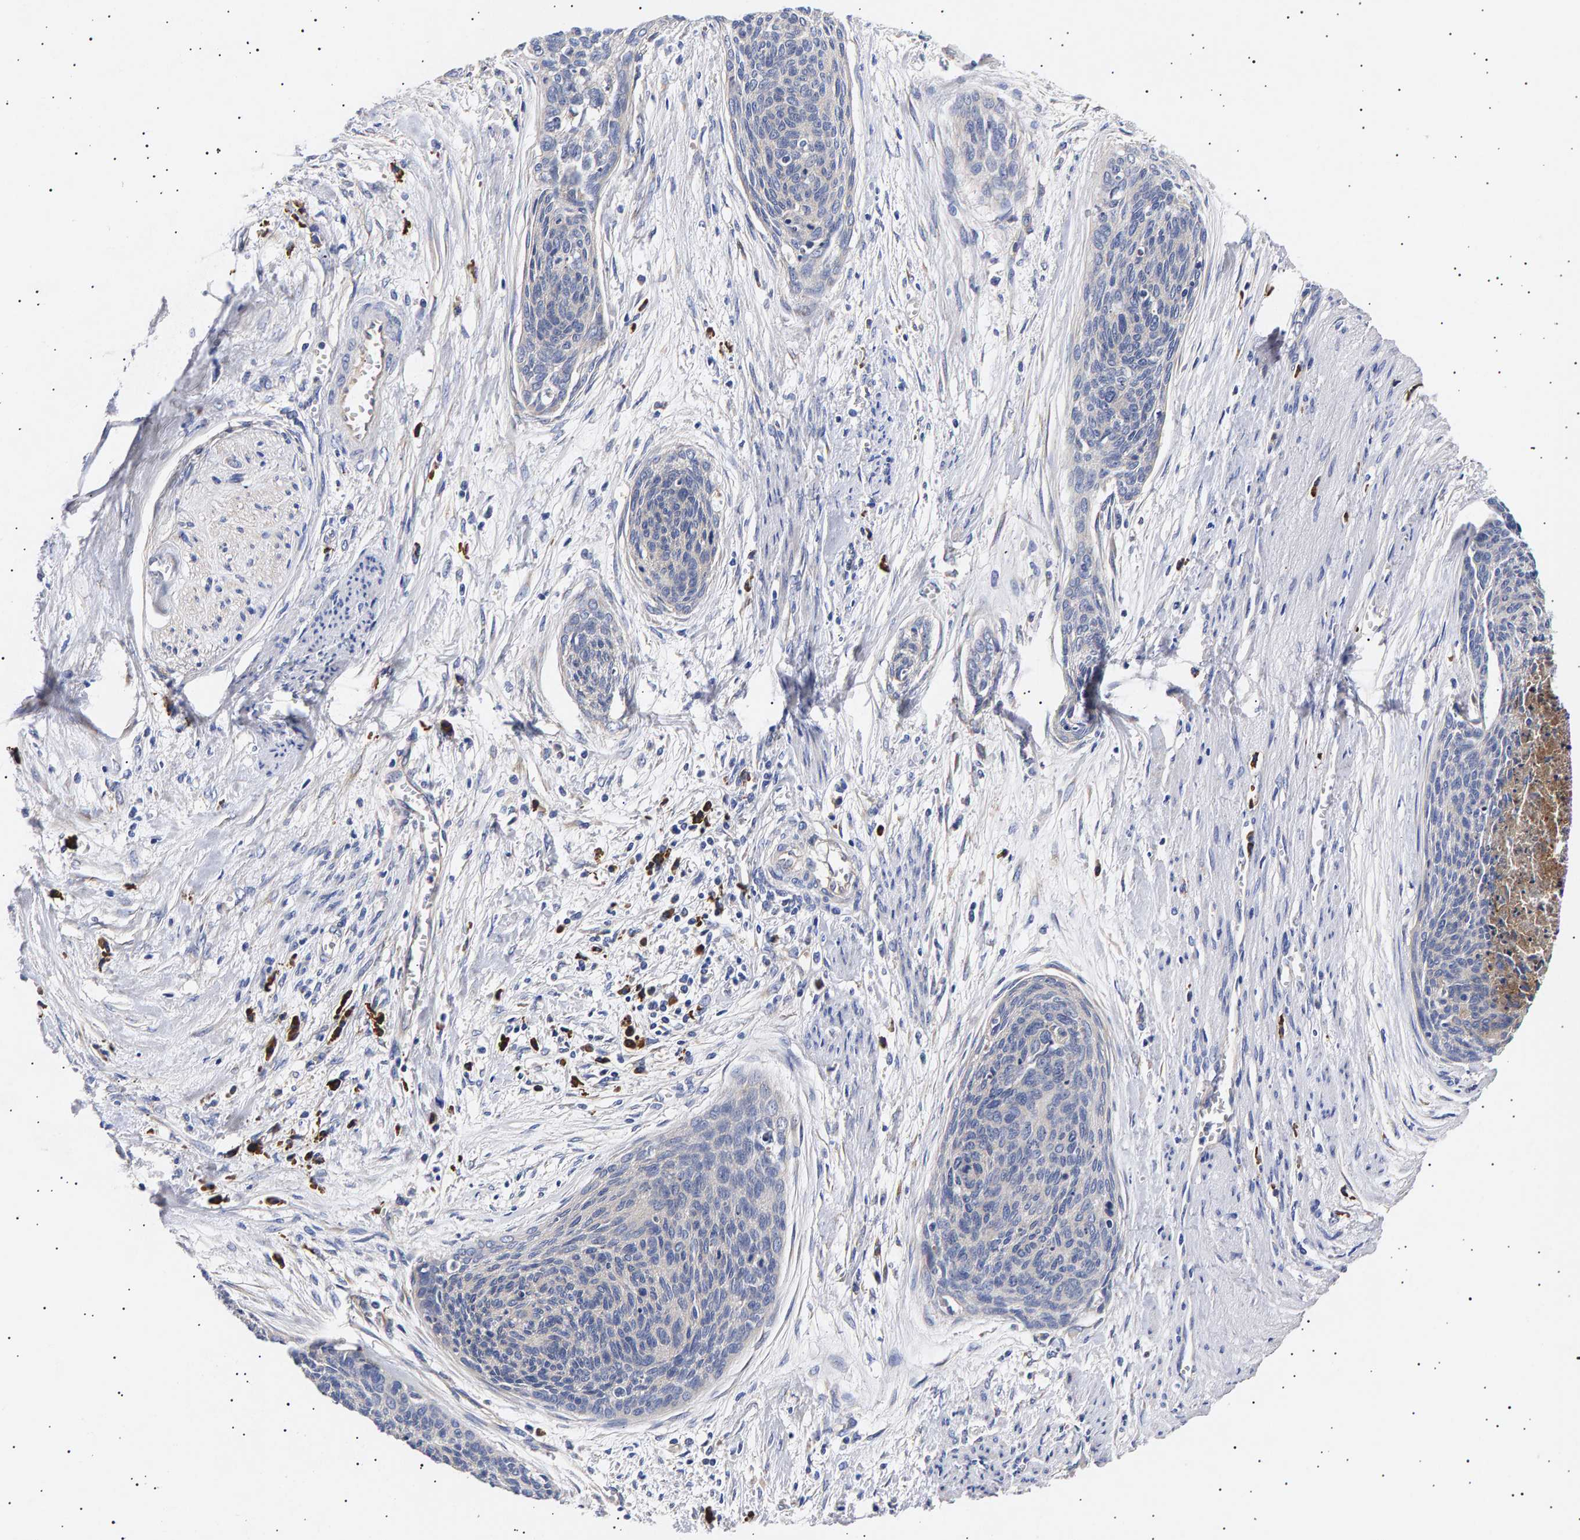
{"staining": {"intensity": "moderate", "quantity": "<25%", "location": "cytoplasmic/membranous"}, "tissue": "cervical cancer", "cell_type": "Tumor cells", "image_type": "cancer", "snomed": [{"axis": "morphology", "description": "Squamous cell carcinoma, NOS"}, {"axis": "topography", "description": "Cervix"}], "caption": "This is a micrograph of immunohistochemistry (IHC) staining of cervical squamous cell carcinoma, which shows moderate staining in the cytoplasmic/membranous of tumor cells.", "gene": "ANKRD40", "patient": {"sex": "female", "age": 55}}